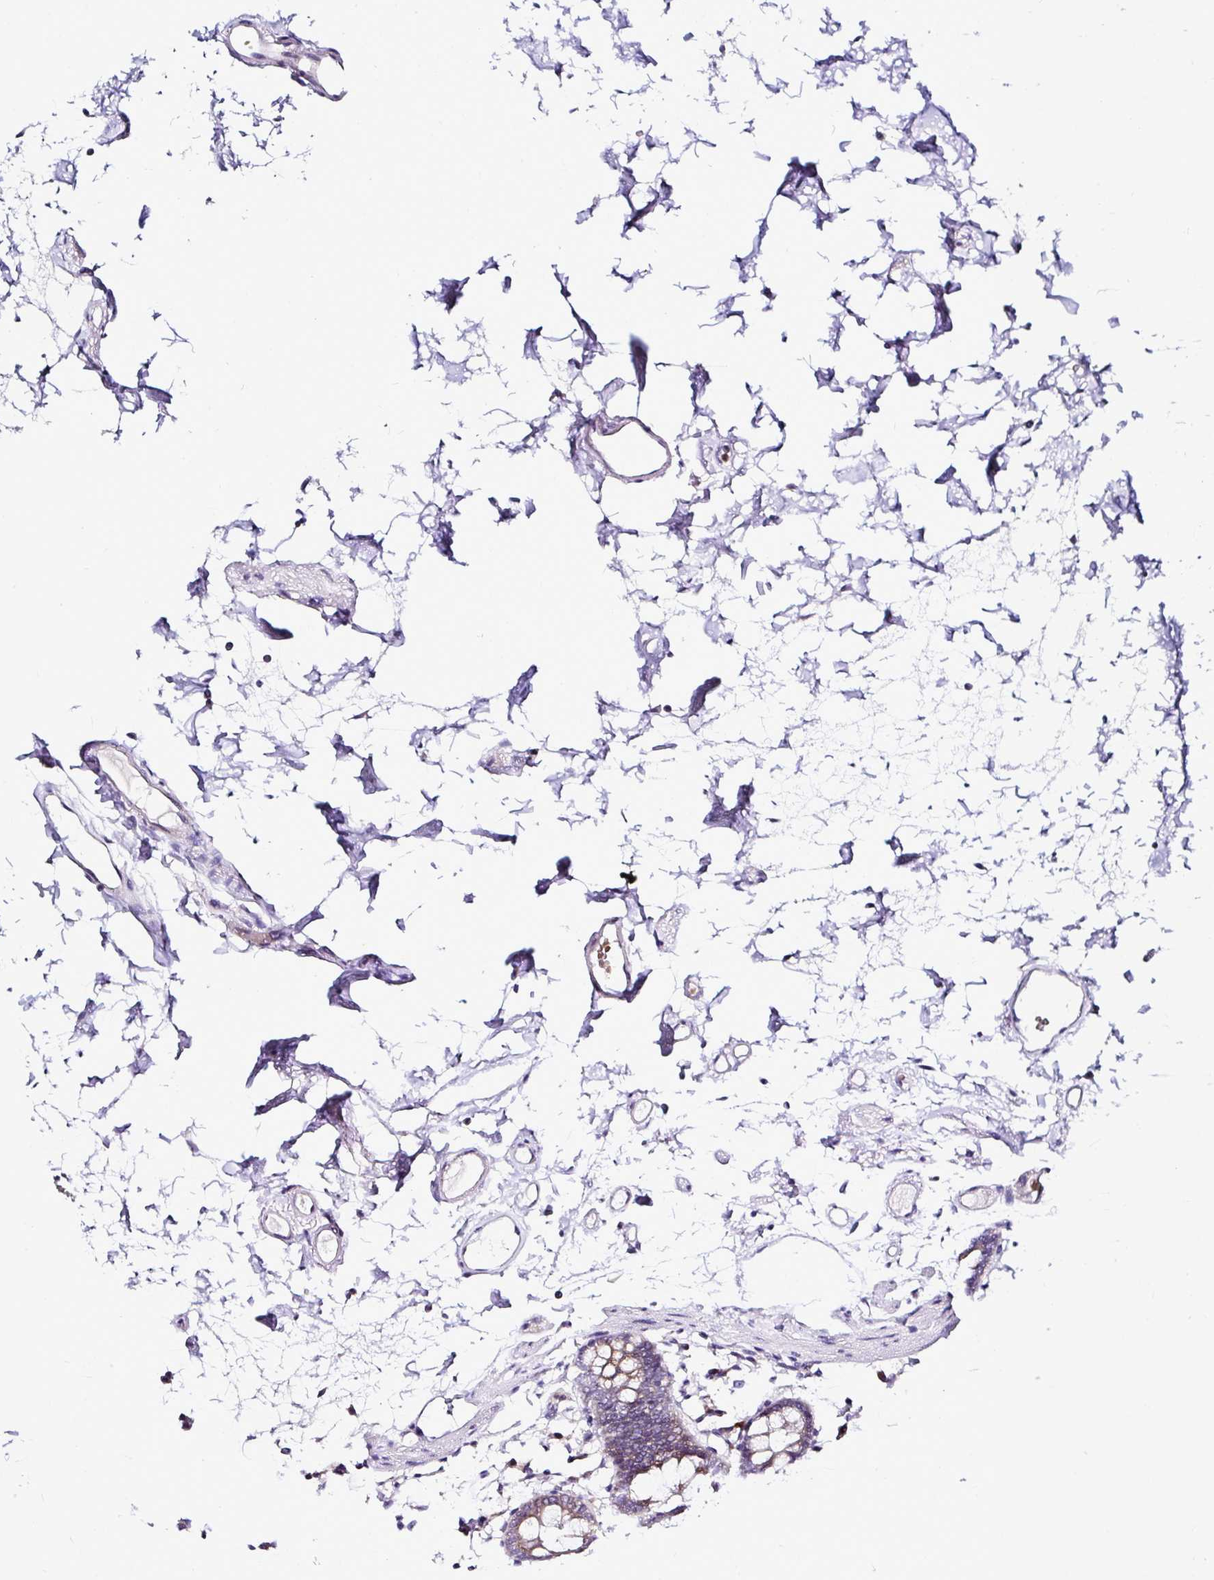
{"staining": {"intensity": "negative", "quantity": "none", "location": "none"}, "tissue": "colon", "cell_type": "Endothelial cells", "image_type": "normal", "snomed": [{"axis": "morphology", "description": "Normal tissue, NOS"}, {"axis": "topography", "description": "Colon"}], "caption": "DAB immunohistochemical staining of benign colon shows no significant expression in endothelial cells.", "gene": "DEPDC5", "patient": {"sex": "female", "age": 84}}